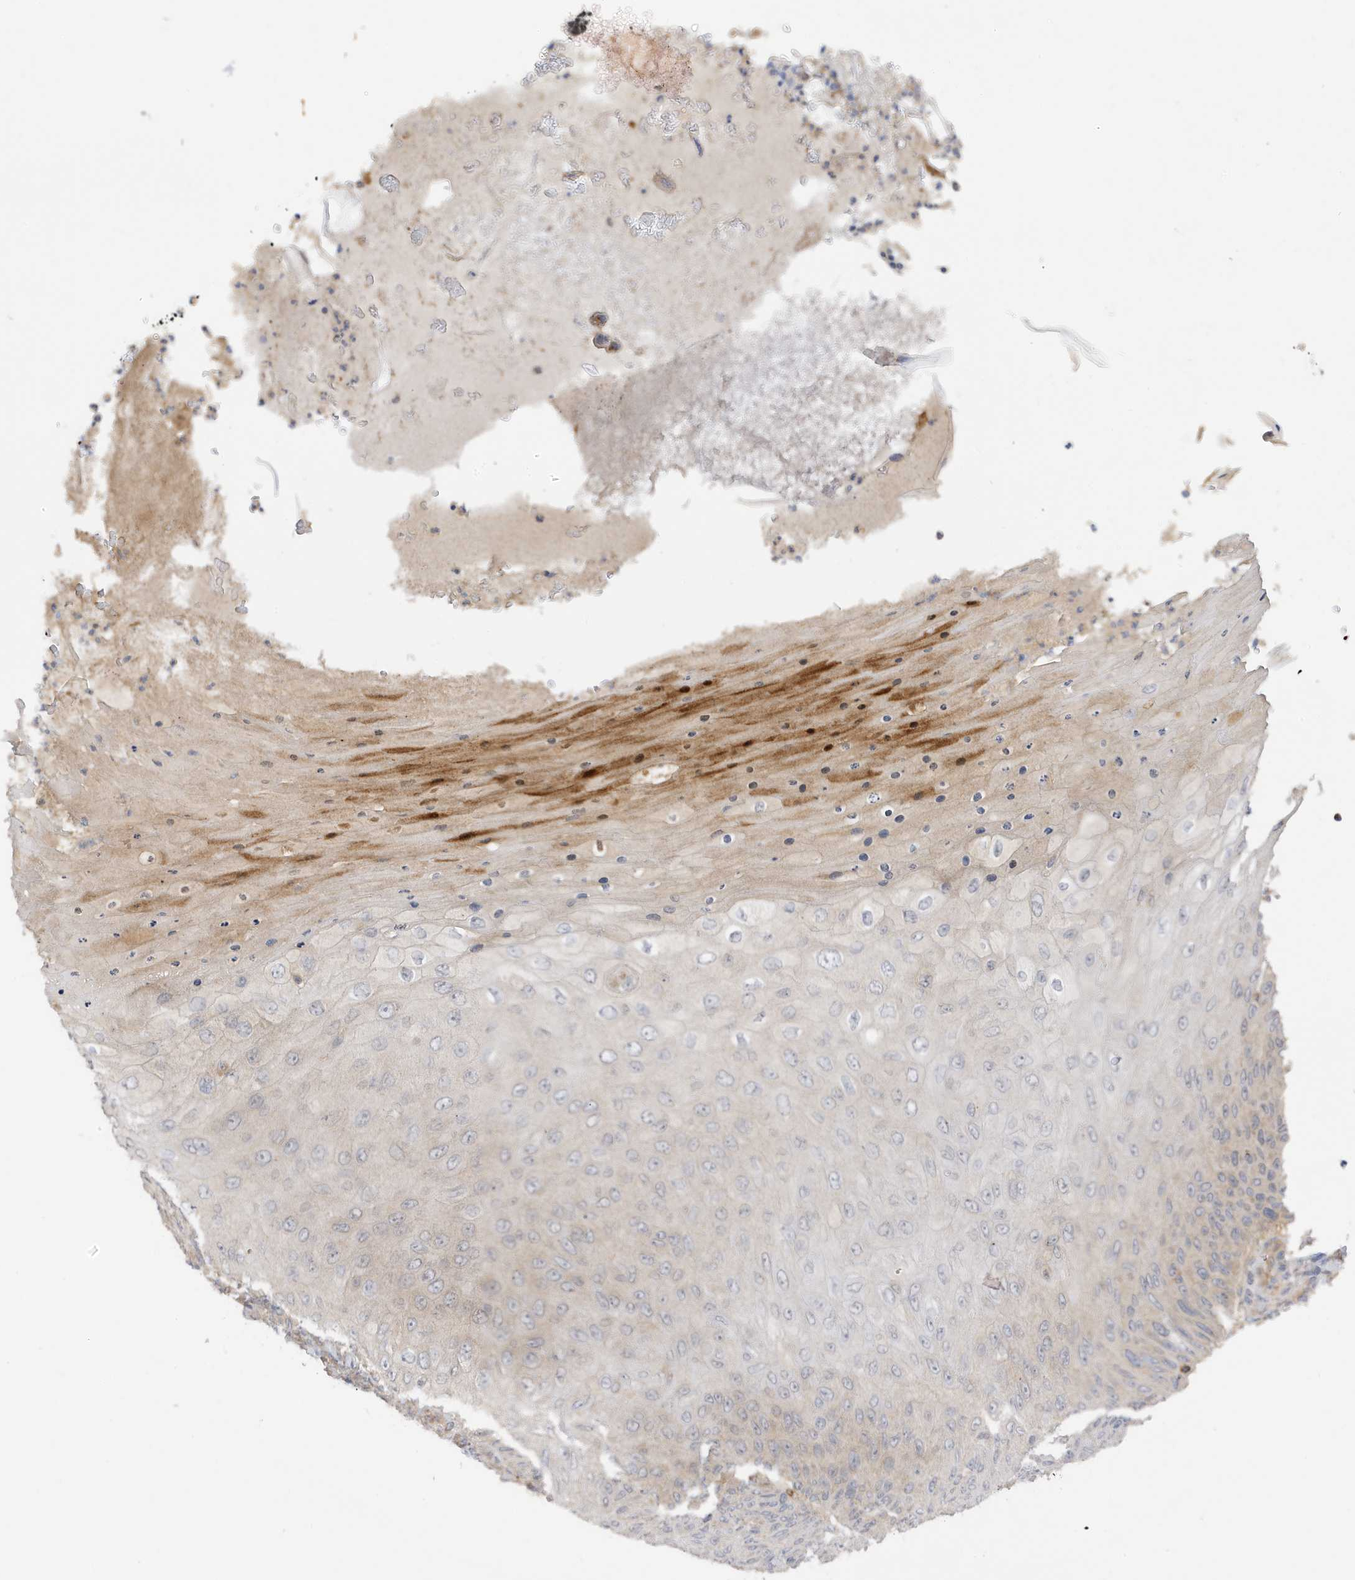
{"staining": {"intensity": "negative", "quantity": "none", "location": "none"}, "tissue": "skin cancer", "cell_type": "Tumor cells", "image_type": "cancer", "snomed": [{"axis": "morphology", "description": "Squamous cell carcinoma, NOS"}, {"axis": "topography", "description": "Skin"}], "caption": "The histopathology image shows no significant positivity in tumor cells of skin squamous cell carcinoma. (Brightfield microscopy of DAB (3,3'-diaminobenzidine) IHC at high magnification).", "gene": "PHACTR2", "patient": {"sex": "female", "age": 88}}